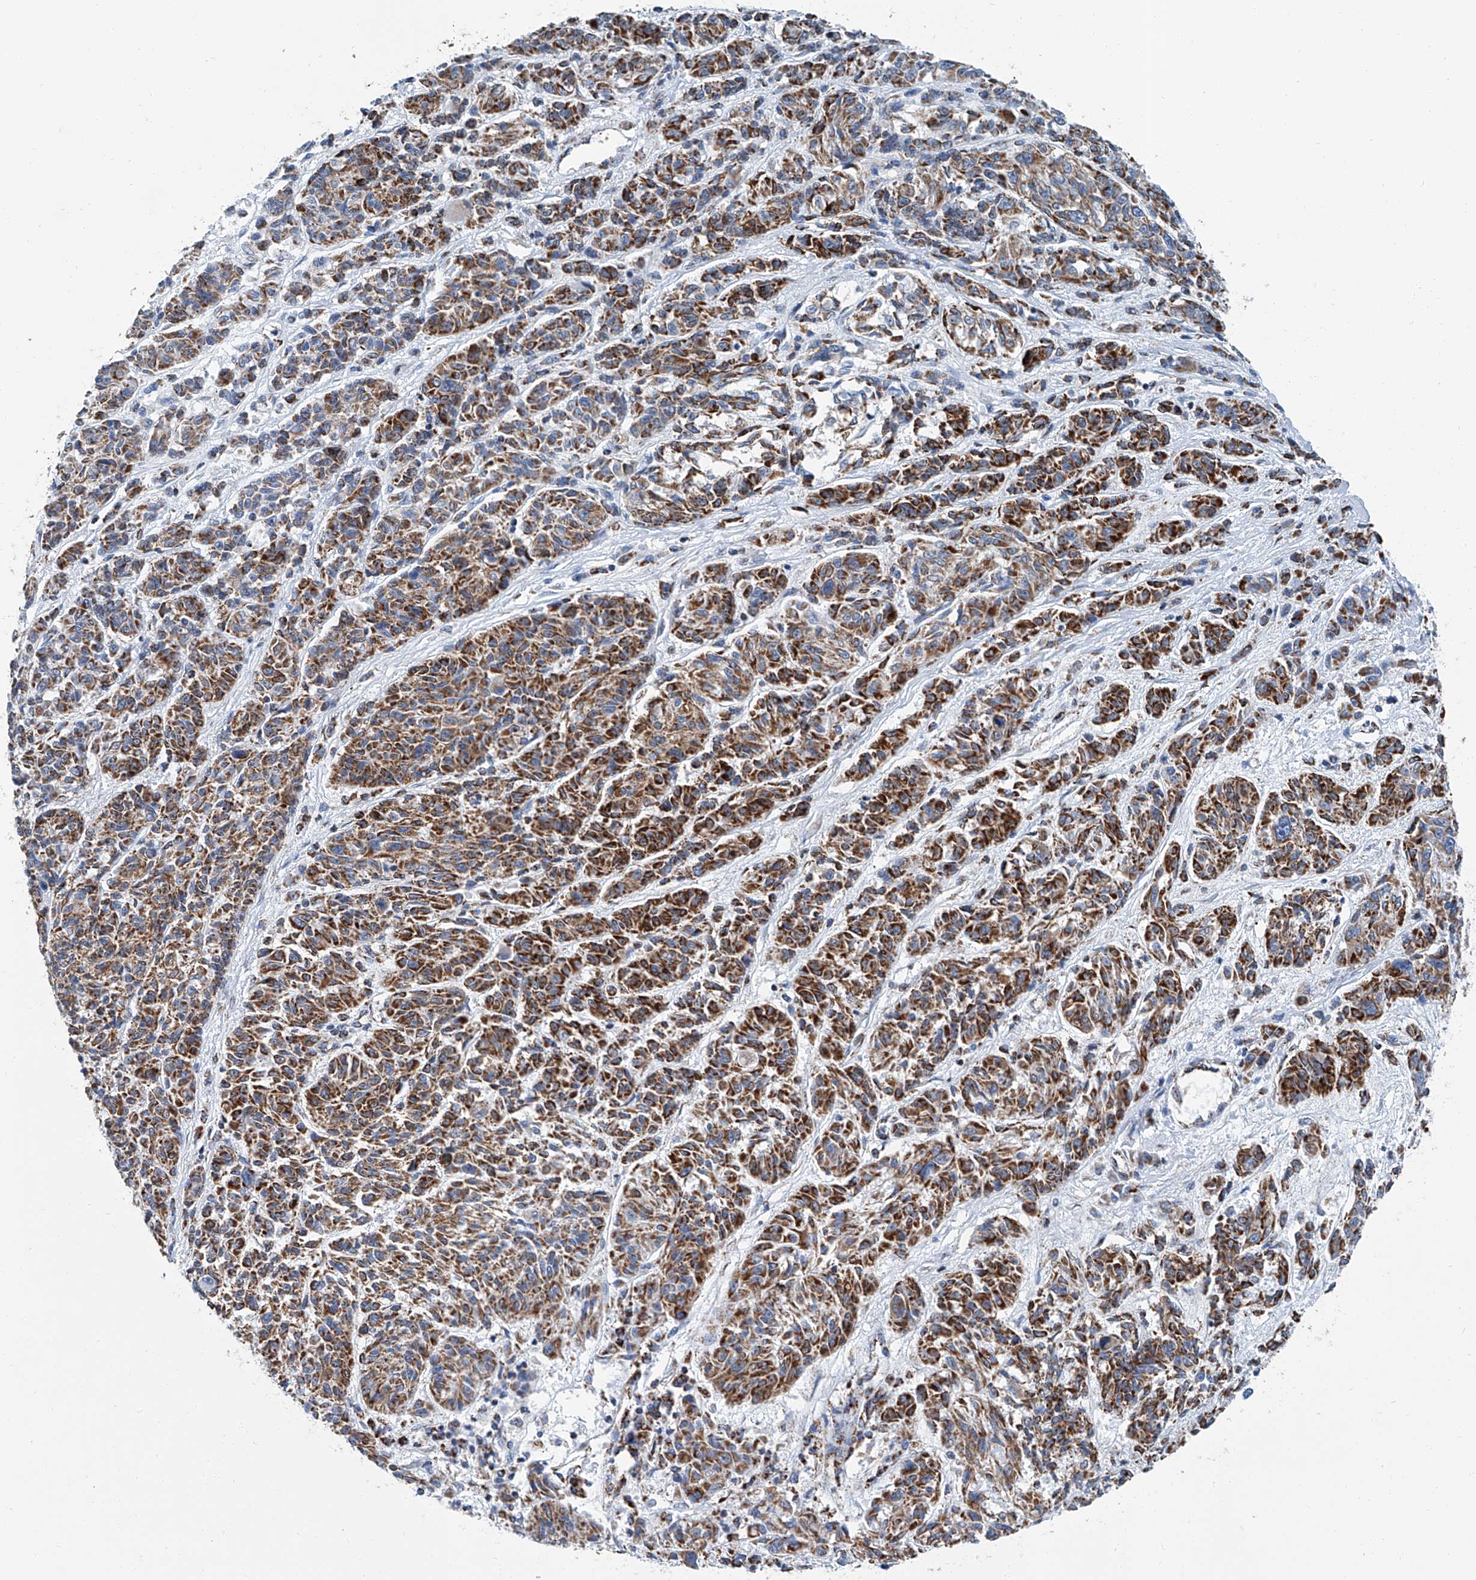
{"staining": {"intensity": "strong", "quantity": ">75%", "location": "cytoplasmic/membranous"}, "tissue": "melanoma", "cell_type": "Tumor cells", "image_type": "cancer", "snomed": [{"axis": "morphology", "description": "Malignant melanoma, NOS"}, {"axis": "topography", "description": "Skin"}], "caption": "Strong cytoplasmic/membranous staining is seen in about >75% of tumor cells in melanoma.", "gene": "MT-ND1", "patient": {"sex": "male", "age": 53}}